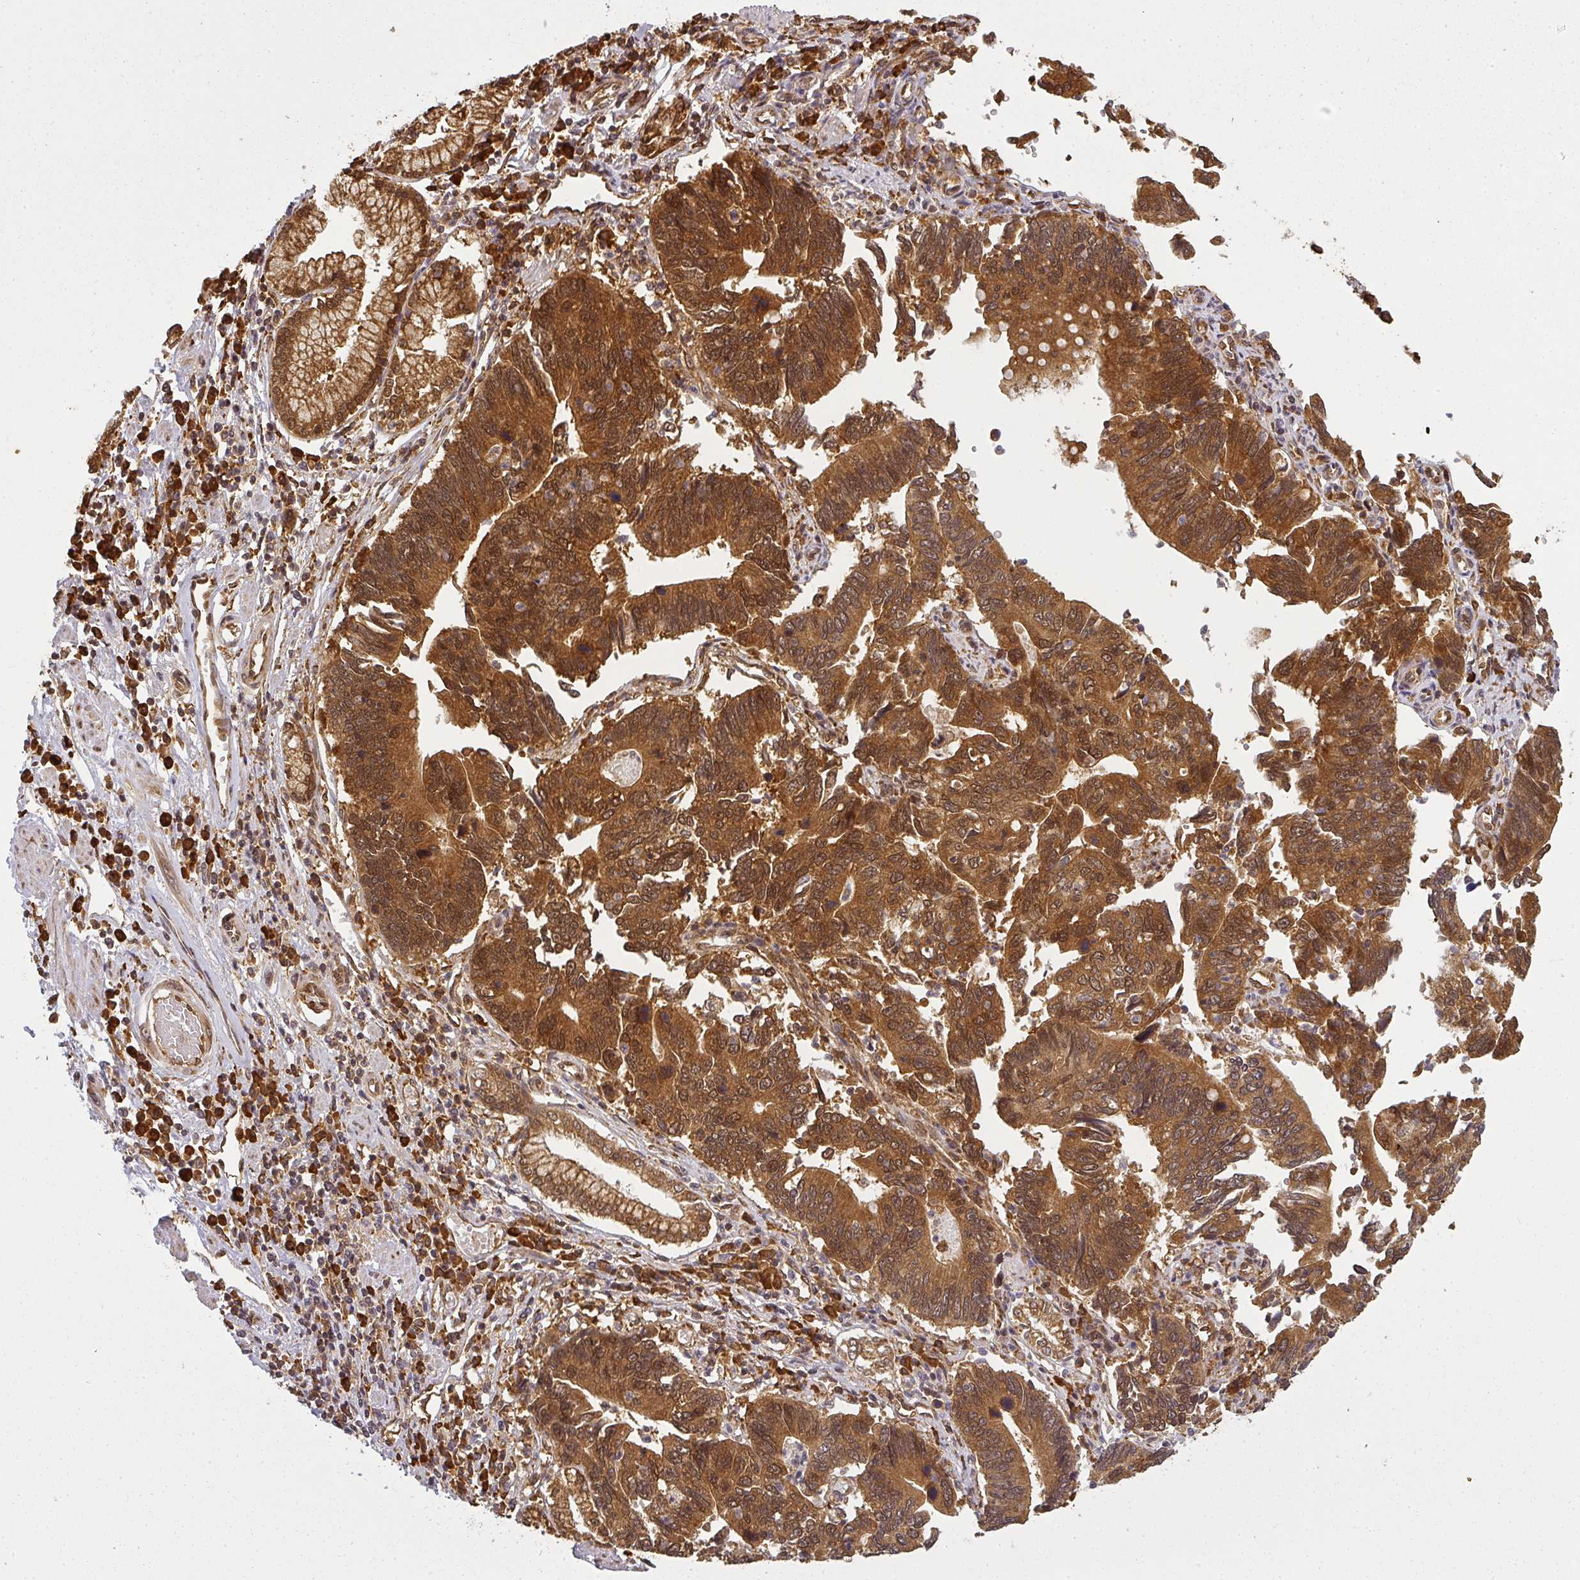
{"staining": {"intensity": "strong", "quantity": ">75%", "location": "cytoplasmic/membranous,nuclear"}, "tissue": "stomach cancer", "cell_type": "Tumor cells", "image_type": "cancer", "snomed": [{"axis": "morphology", "description": "Adenocarcinoma, NOS"}, {"axis": "topography", "description": "Stomach"}], "caption": "A high-resolution micrograph shows immunohistochemistry (IHC) staining of stomach cancer (adenocarcinoma), which shows strong cytoplasmic/membranous and nuclear expression in approximately >75% of tumor cells.", "gene": "PPP6R3", "patient": {"sex": "male", "age": 59}}